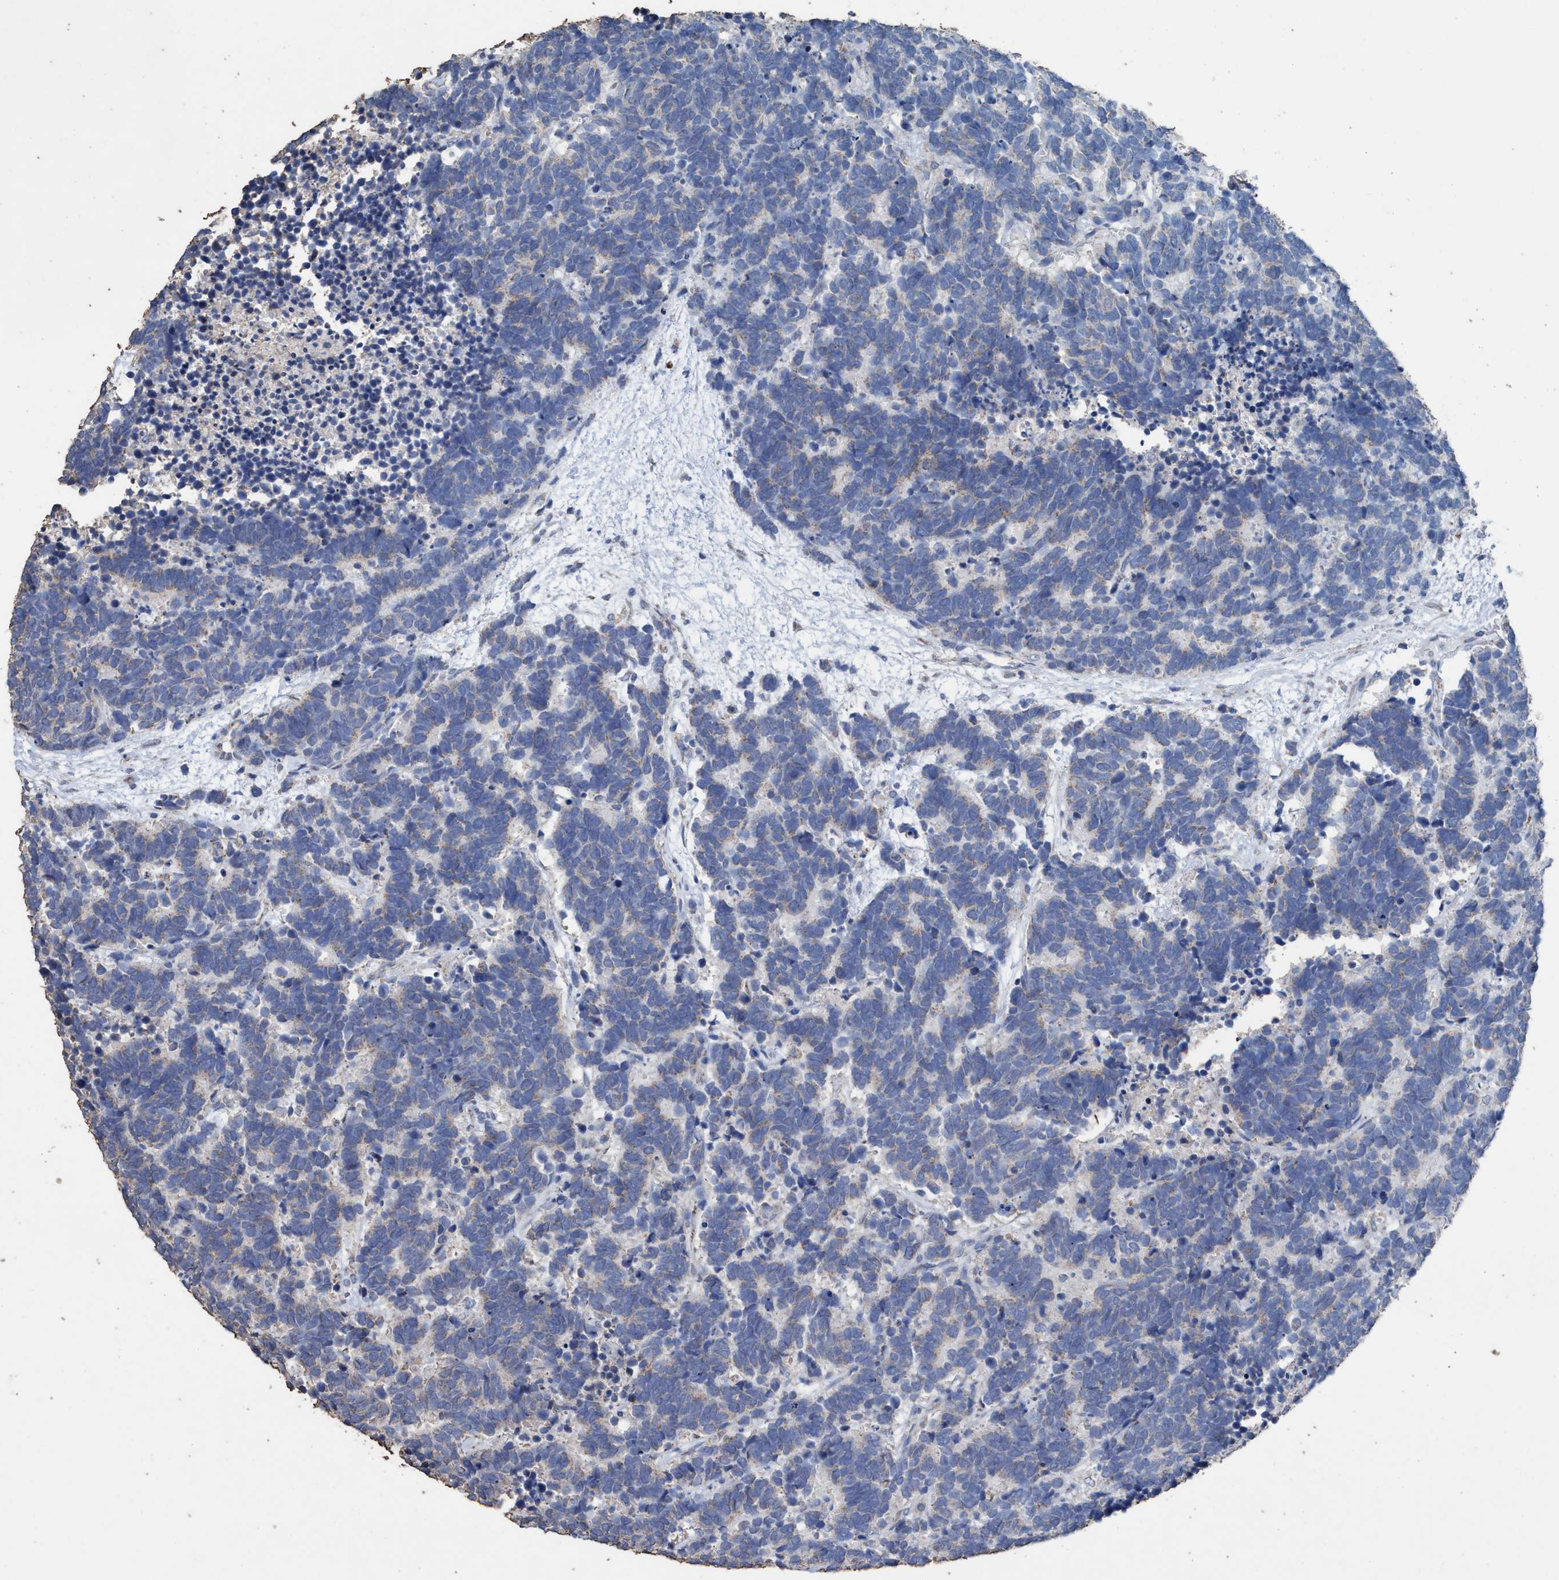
{"staining": {"intensity": "weak", "quantity": "<25%", "location": "cytoplasmic/membranous"}, "tissue": "carcinoid", "cell_type": "Tumor cells", "image_type": "cancer", "snomed": [{"axis": "morphology", "description": "Carcinoma, NOS"}, {"axis": "morphology", "description": "Carcinoid, malignant, NOS"}, {"axis": "topography", "description": "Urinary bladder"}], "caption": "Immunohistochemistry (IHC) of human carcinoid (malignant) reveals no staining in tumor cells. The staining was performed using DAB (3,3'-diaminobenzidine) to visualize the protein expression in brown, while the nuclei were stained in blue with hematoxylin (Magnification: 20x).", "gene": "RSAD1", "patient": {"sex": "male", "age": 57}}